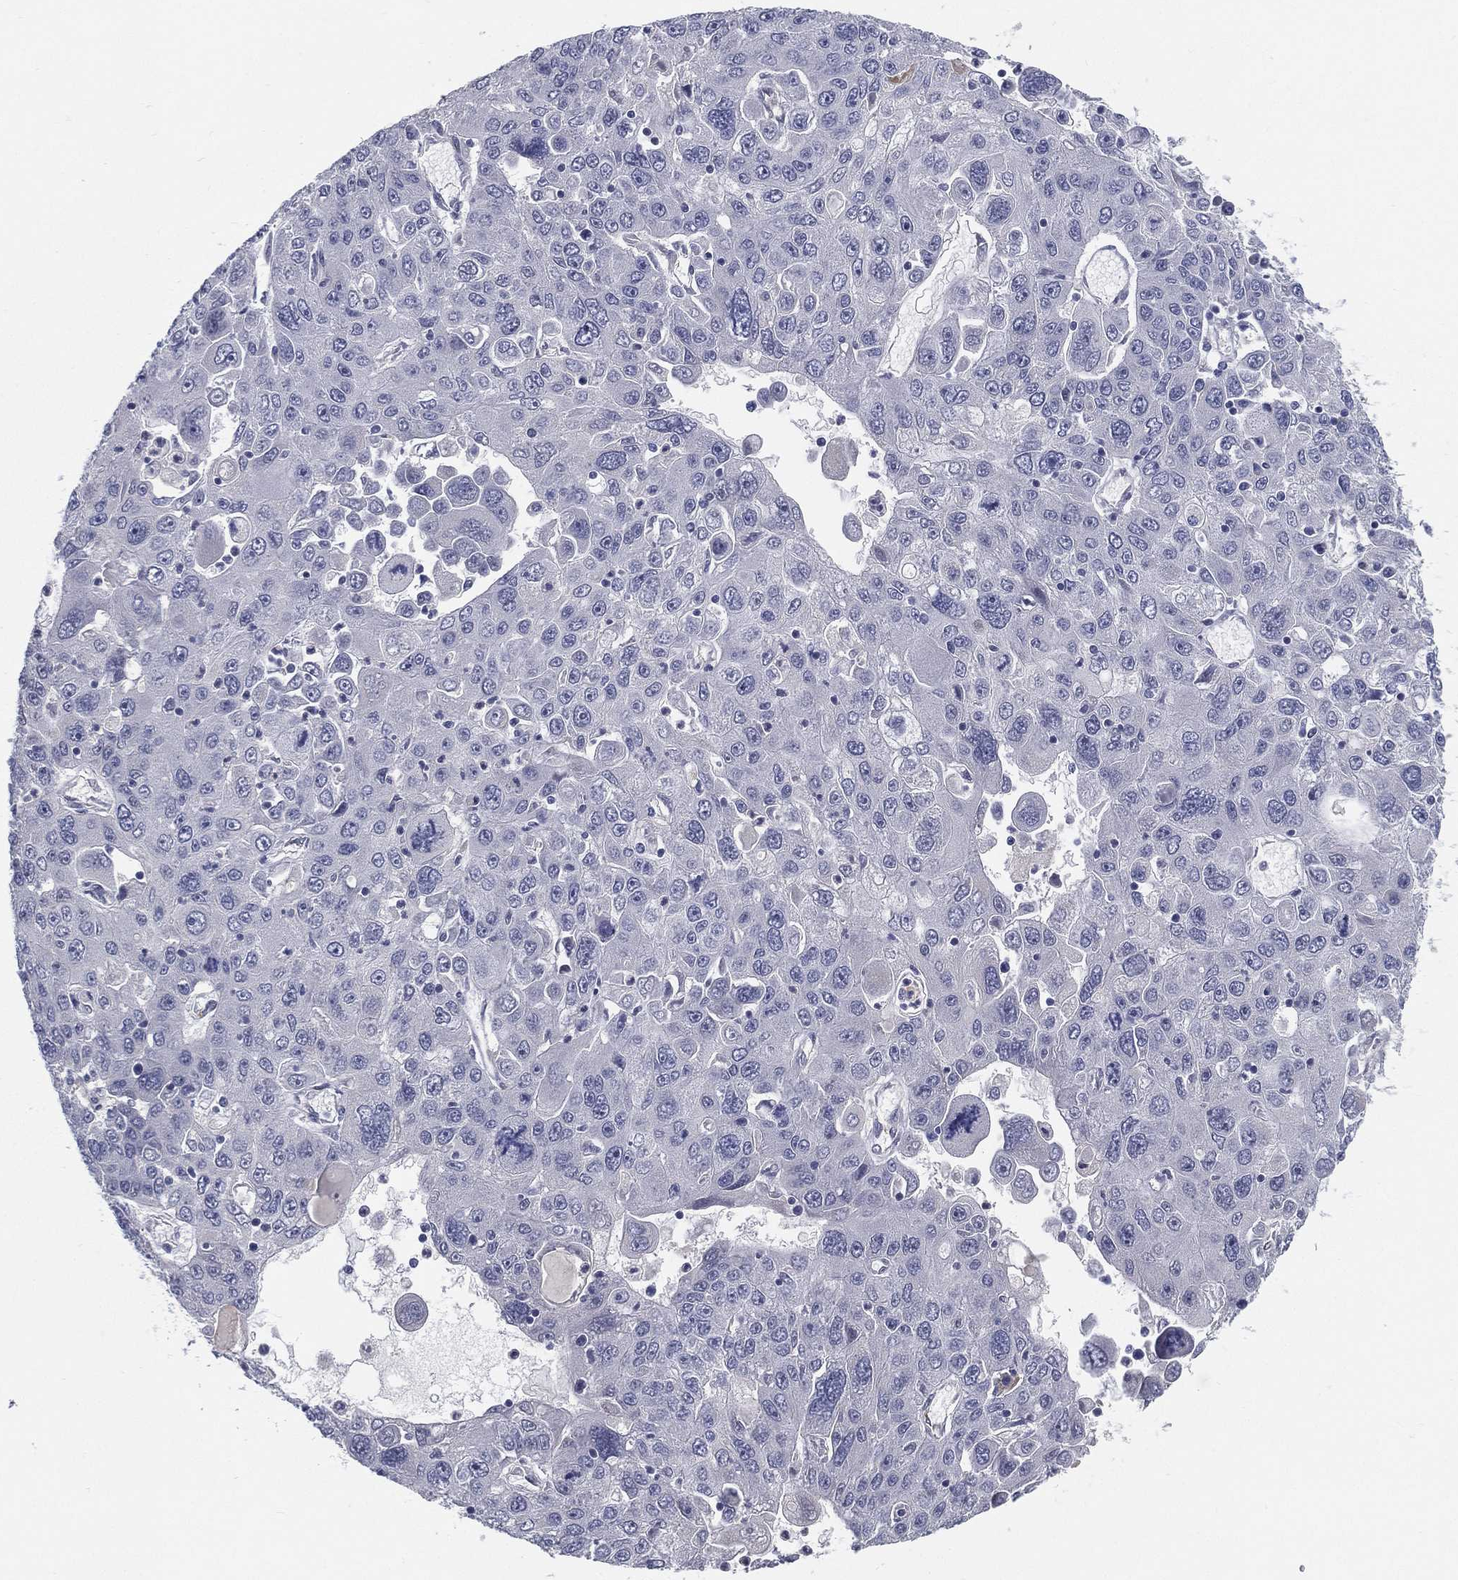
{"staining": {"intensity": "negative", "quantity": "none", "location": "none"}, "tissue": "stomach cancer", "cell_type": "Tumor cells", "image_type": "cancer", "snomed": [{"axis": "morphology", "description": "Adenocarcinoma, NOS"}, {"axis": "topography", "description": "Stomach"}], "caption": "Tumor cells are negative for brown protein staining in adenocarcinoma (stomach). (Stains: DAB (3,3'-diaminobenzidine) IHC with hematoxylin counter stain, Microscopy: brightfield microscopy at high magnification).", "gene": "LRRC56", "patient": {"sex": "male", "age": 56}}